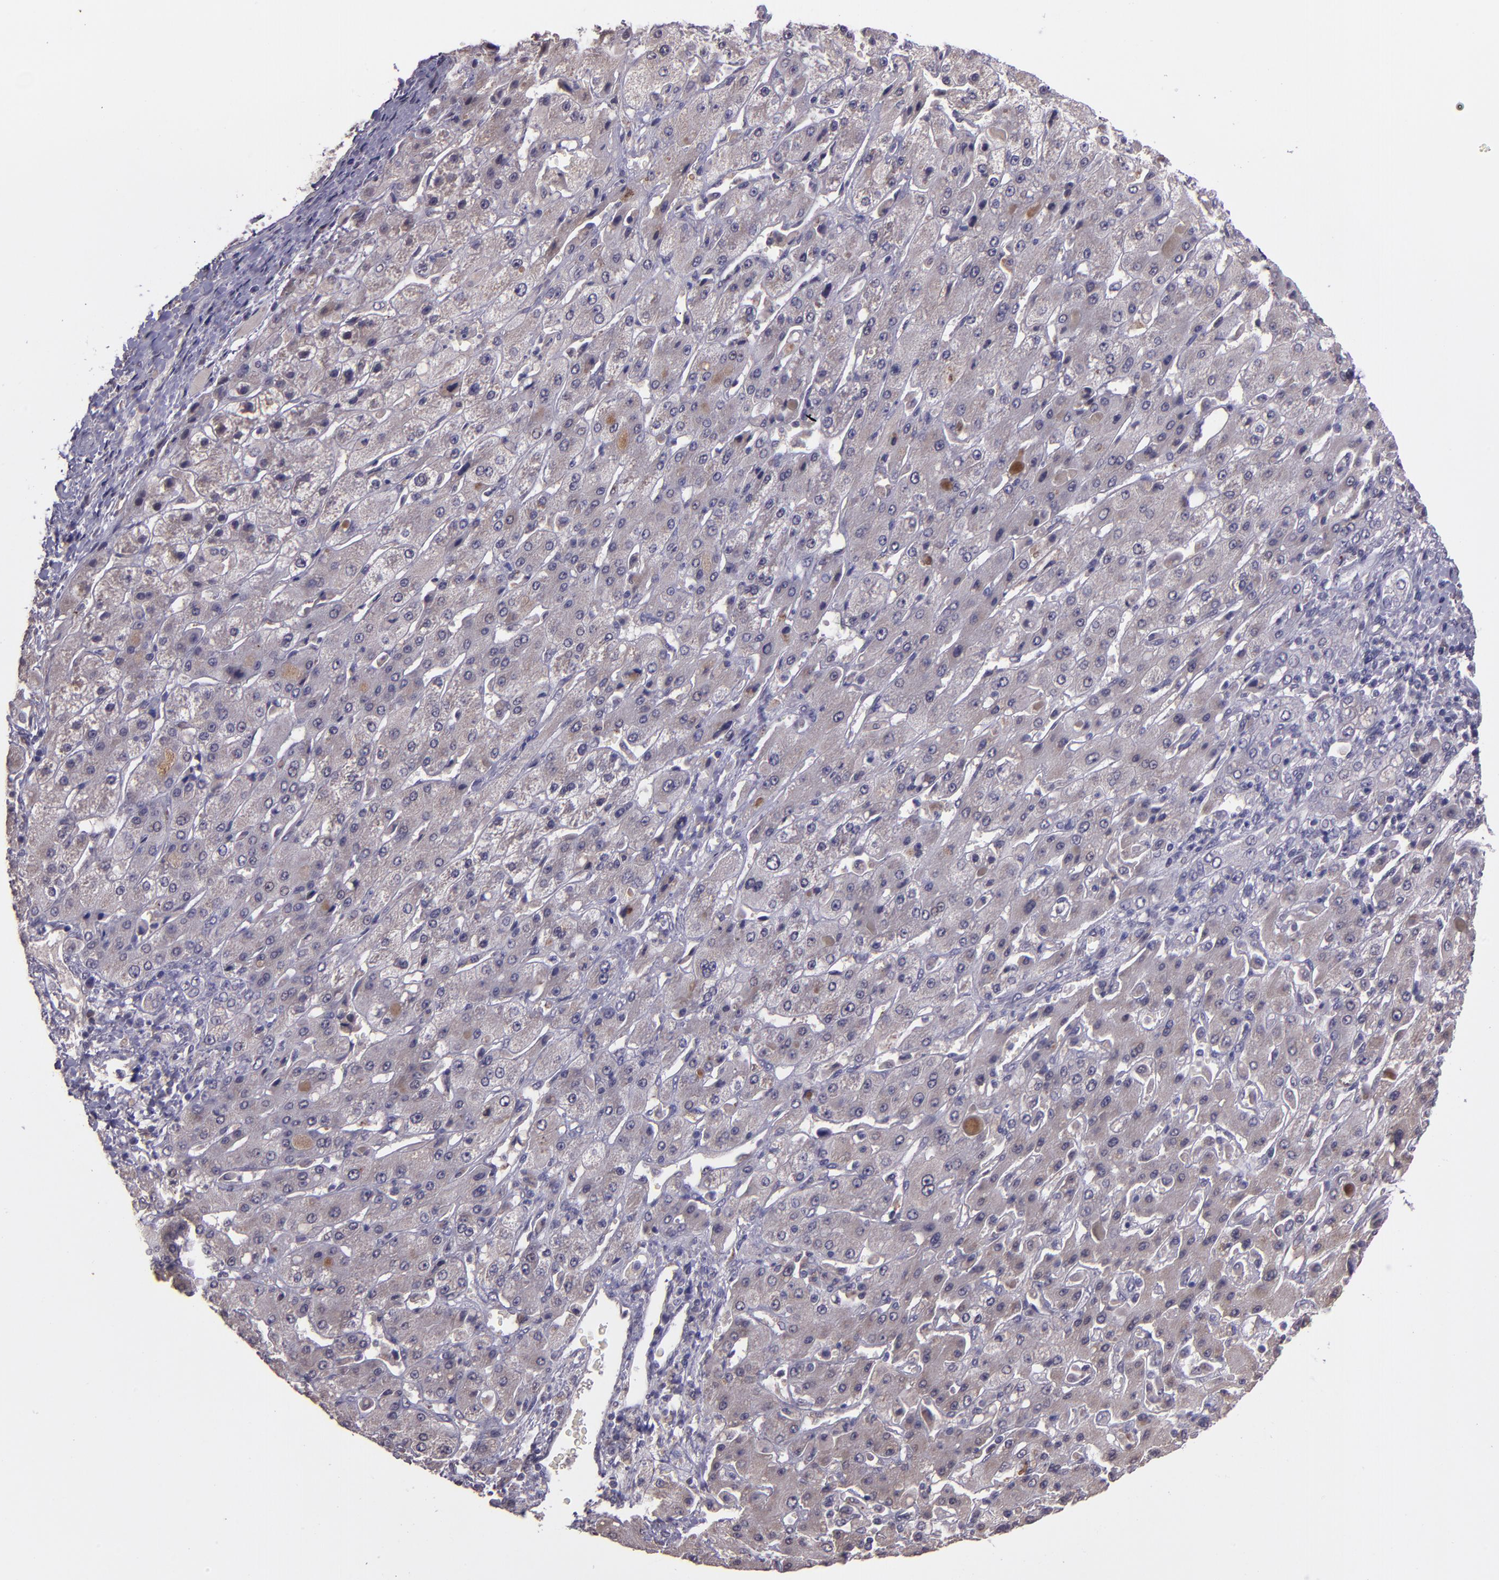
{"staining": {"intensity": "negative", "quantity": "none", "location": "none"}, "tissue": "liver cancer", "cell_type": "Tumor cells", "image_type": "cancer", "snomed": [{"axis": "morphology", "description": "Cholangiocarcinoma"}, {"axis": "topography", "description": "Liver"}], "caption": "Tumor cells show no significant protein expression in liver cancer.", "gene": "TAF7L", "patient": {"sex": "female", "age": 52}}